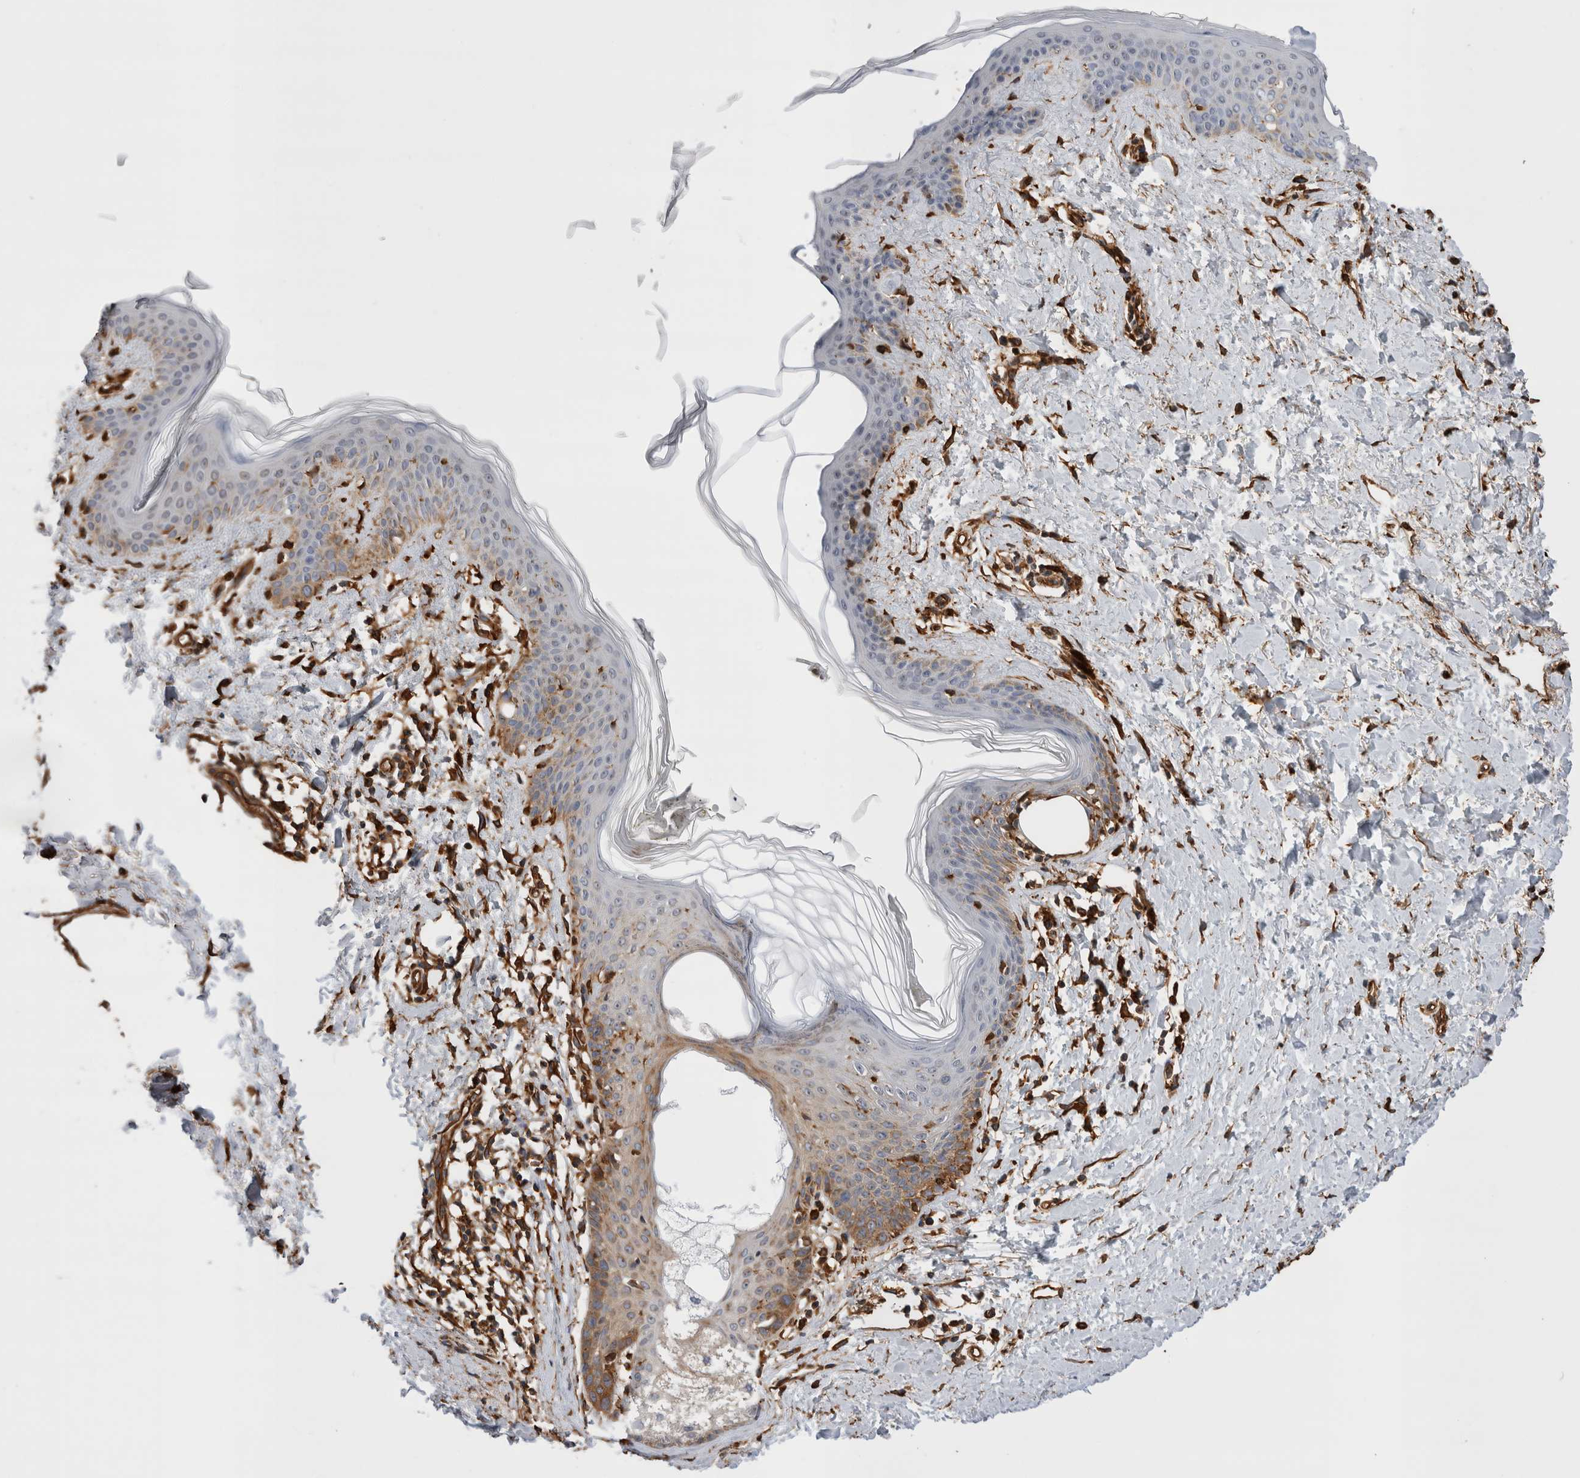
{"staining": {"intensity": "strong", "quantity": ">75%", "location": "cytoplasmic/membranous"}, "tissue": "skin", "cell_type": "Fibroblasts", "image_type": "normal", "snomed": [{"axis": "morphology", "description": "Normal tissue, NOS"}, {"axis": "topography", "description": "Skin"}], "caption": "High-power microscopy captured an immunohistochemistry image of benign skin, revealing strong cytoplasmic/membranous positivity in approximately >75% of fibroblasts.", "gene": "ZNF397", "patient": {"sex": "female", "age": 46}}